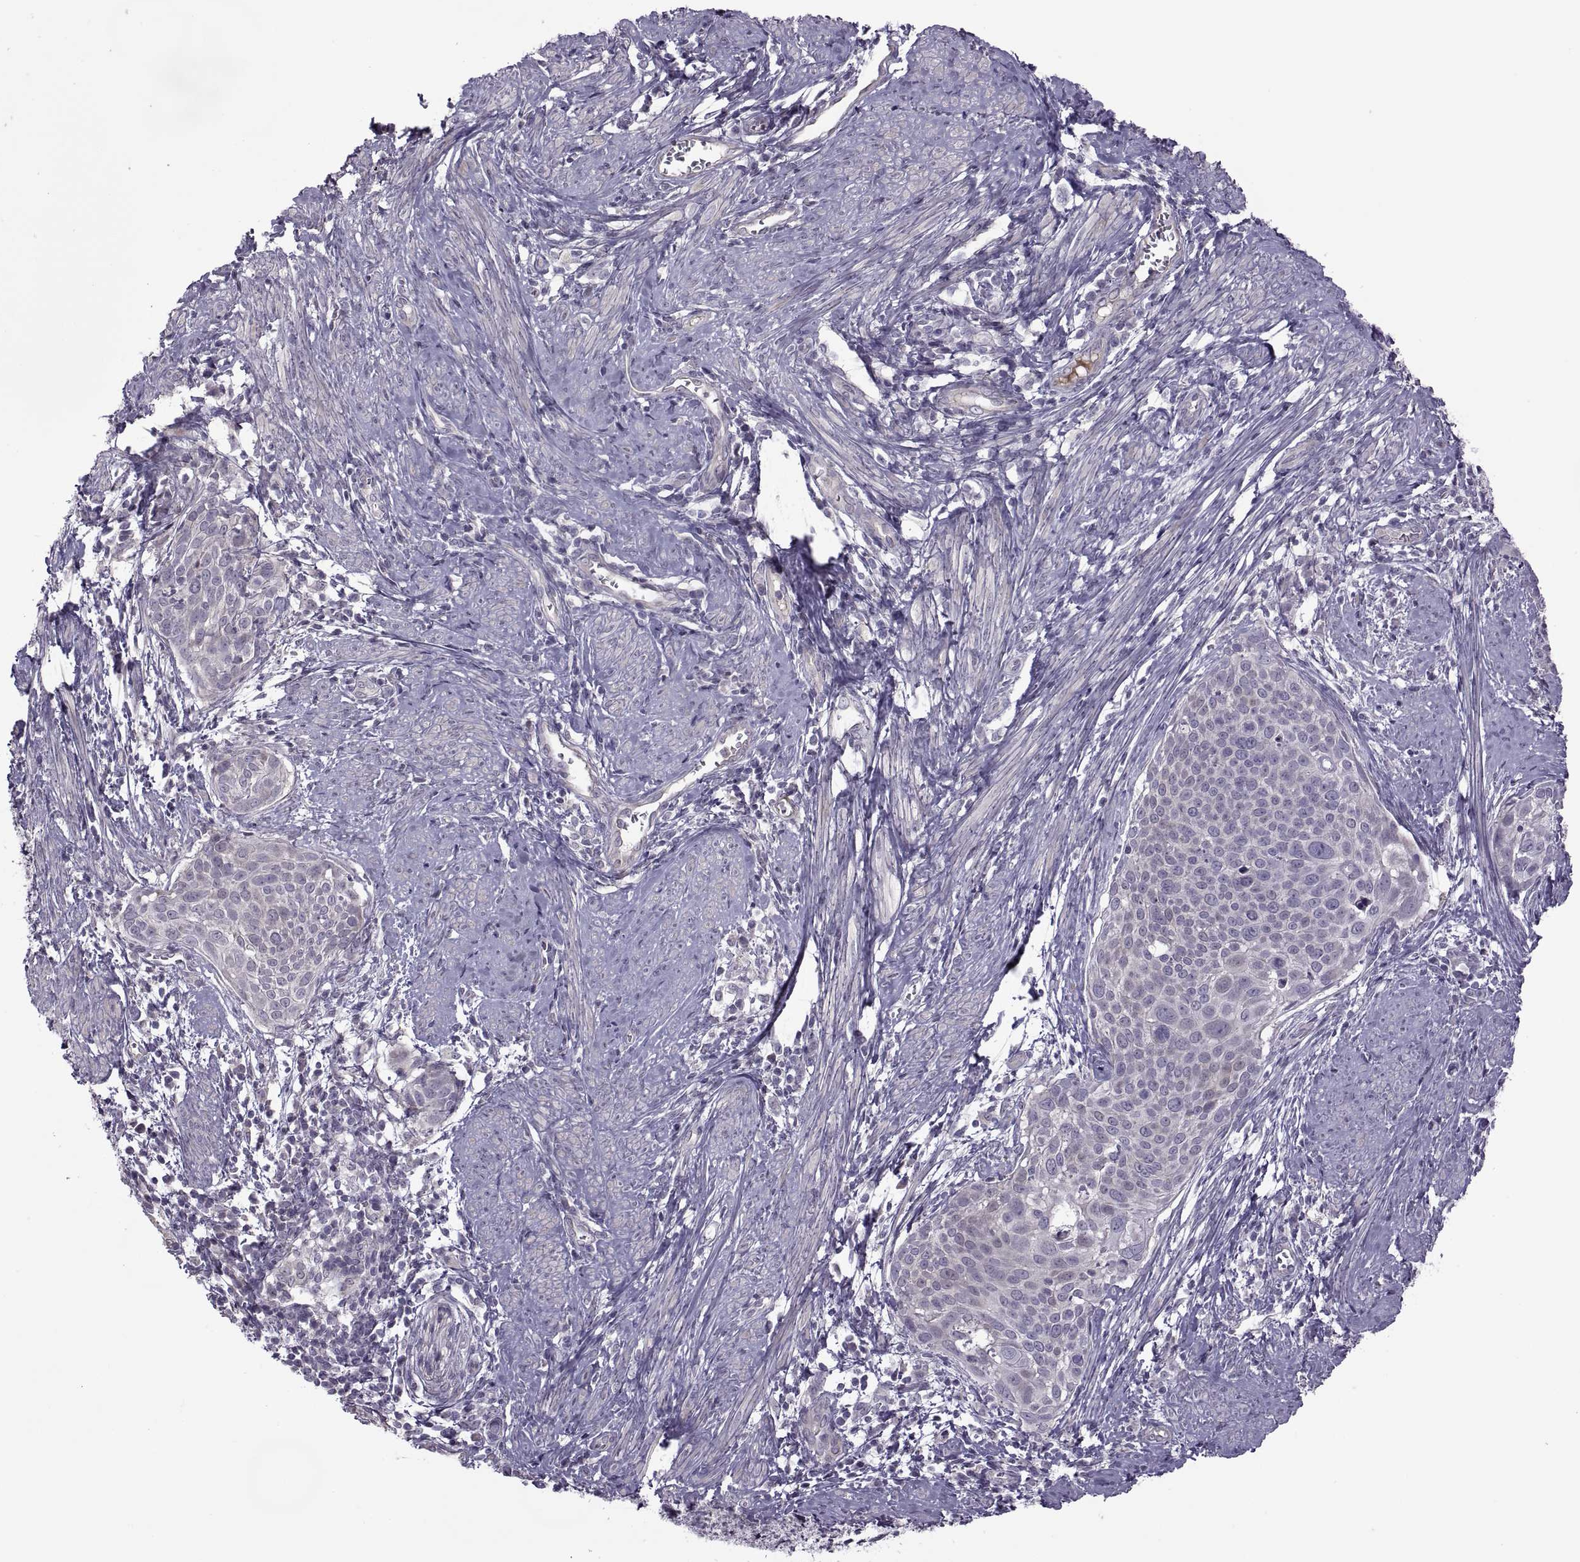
{"staining": {"intensity": "negative", "quantity": "none", "location": "none"}, "tissue": "cervical cancer", "cell_type": "Tumor cells", "image_type": "cancer", "snomed": [{"axis": "morphology", "description": "Squamous cell carcinoma, NOS"}, {"axis": "topography", "description": "Cervix"}], "caption": "This is an immunohistochemistry histopathology image of cervical squamous cell carcinoma. There is no staining in tumor cells.", "gene": "ODF3", "patient": {"sex": "female", "age": 39}}